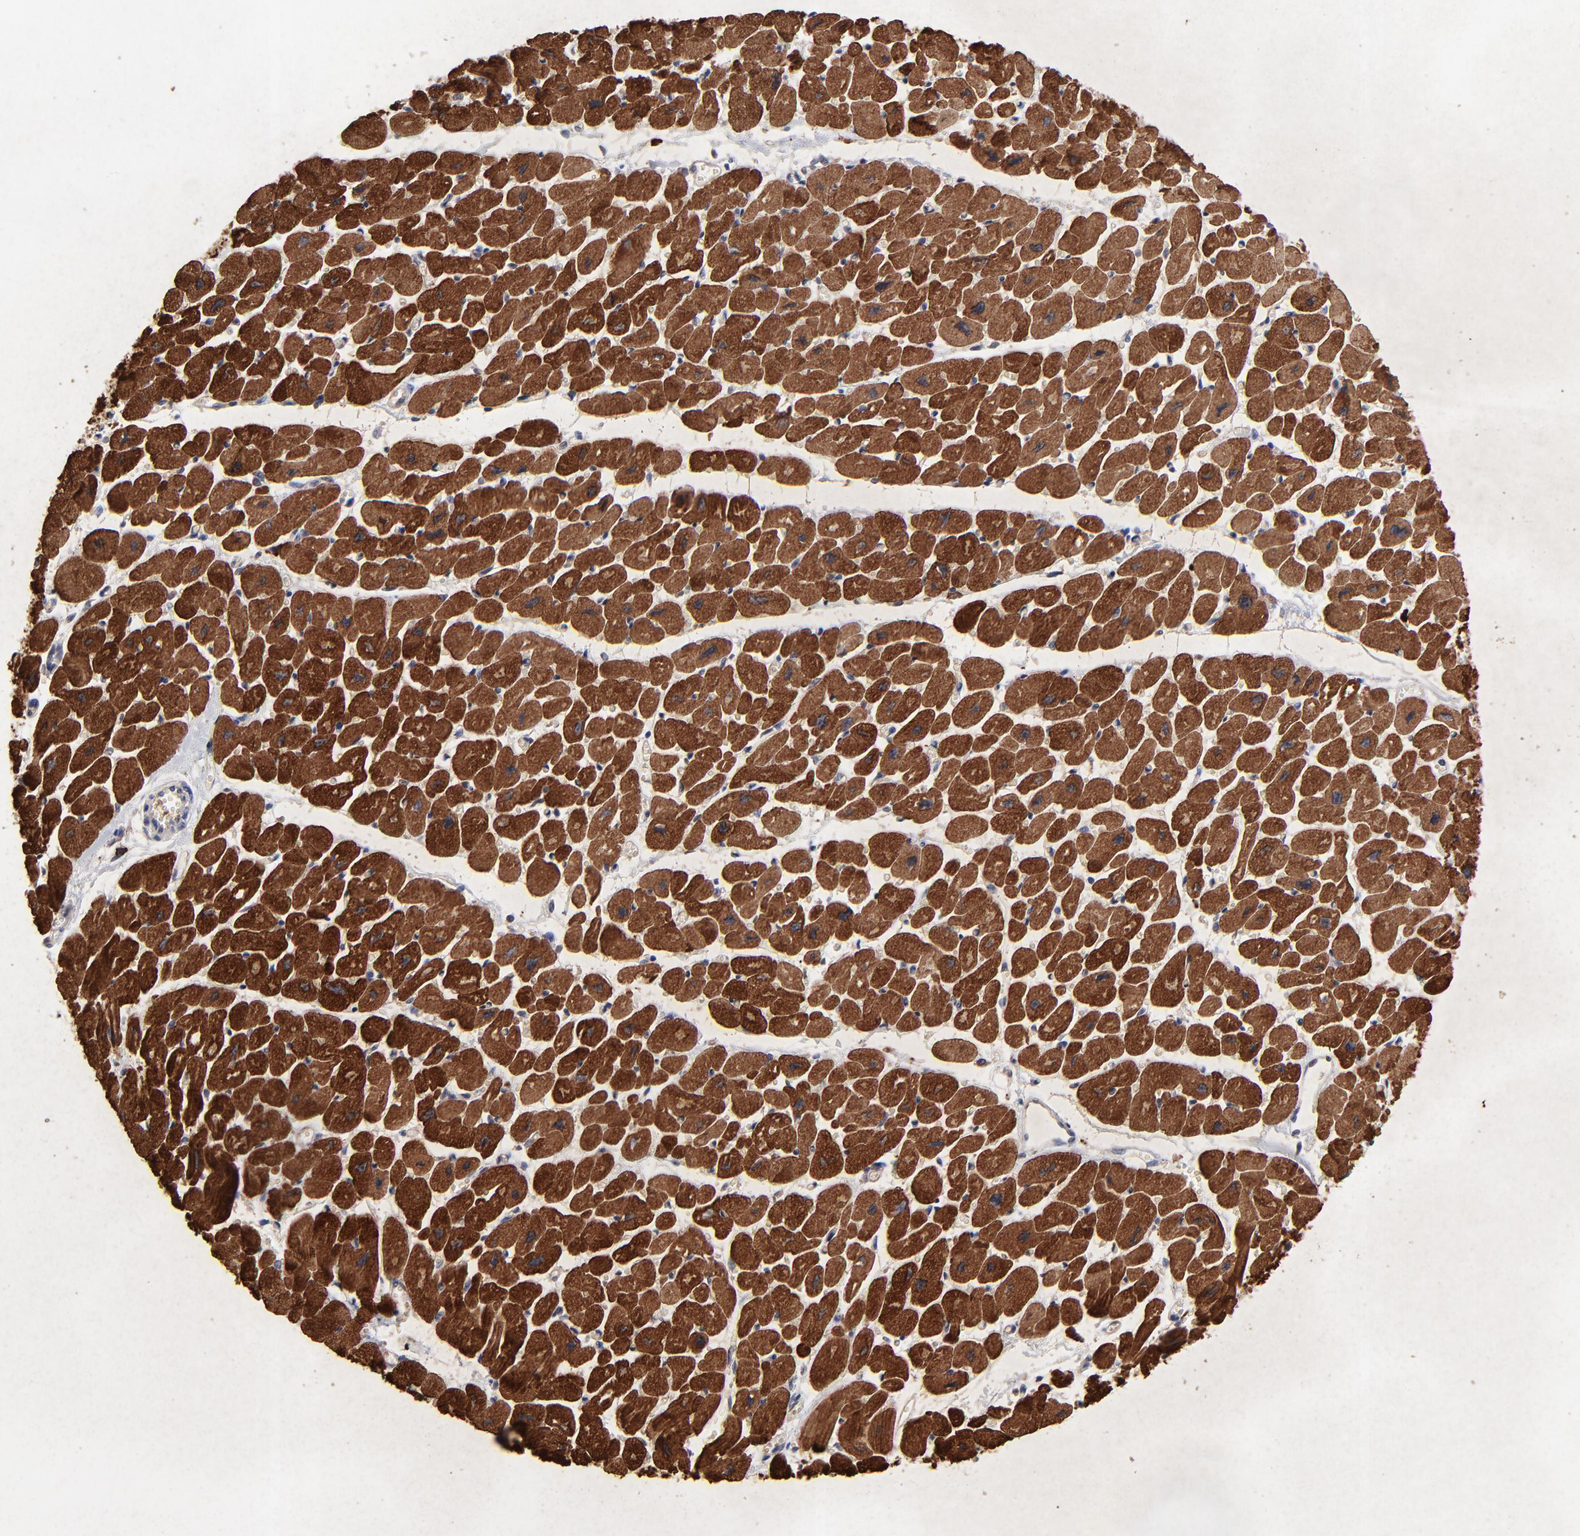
{"staining": {"intensity": "strong", "quantity": ">75%", "location": "cytoplasmic/membranous"}, "tissue": "heart muscle", "cell_type": "Cardiomyocytes", "image_type": "normal", "snomed": [{"axis": "morphology", "description": "Normal tissue, NOS"}, {"axis": "topography", "description": "Heart"}], "caption": "A brown stain shows strong cytoplasmic/membranous staining of a protein in cardiomyocytes of unremarkable heart muscle. (Brightfield microscopy of DAB IHC at high magnification).", "gene": "SULF2", "patient": {"sex": "female", "age": 54}}